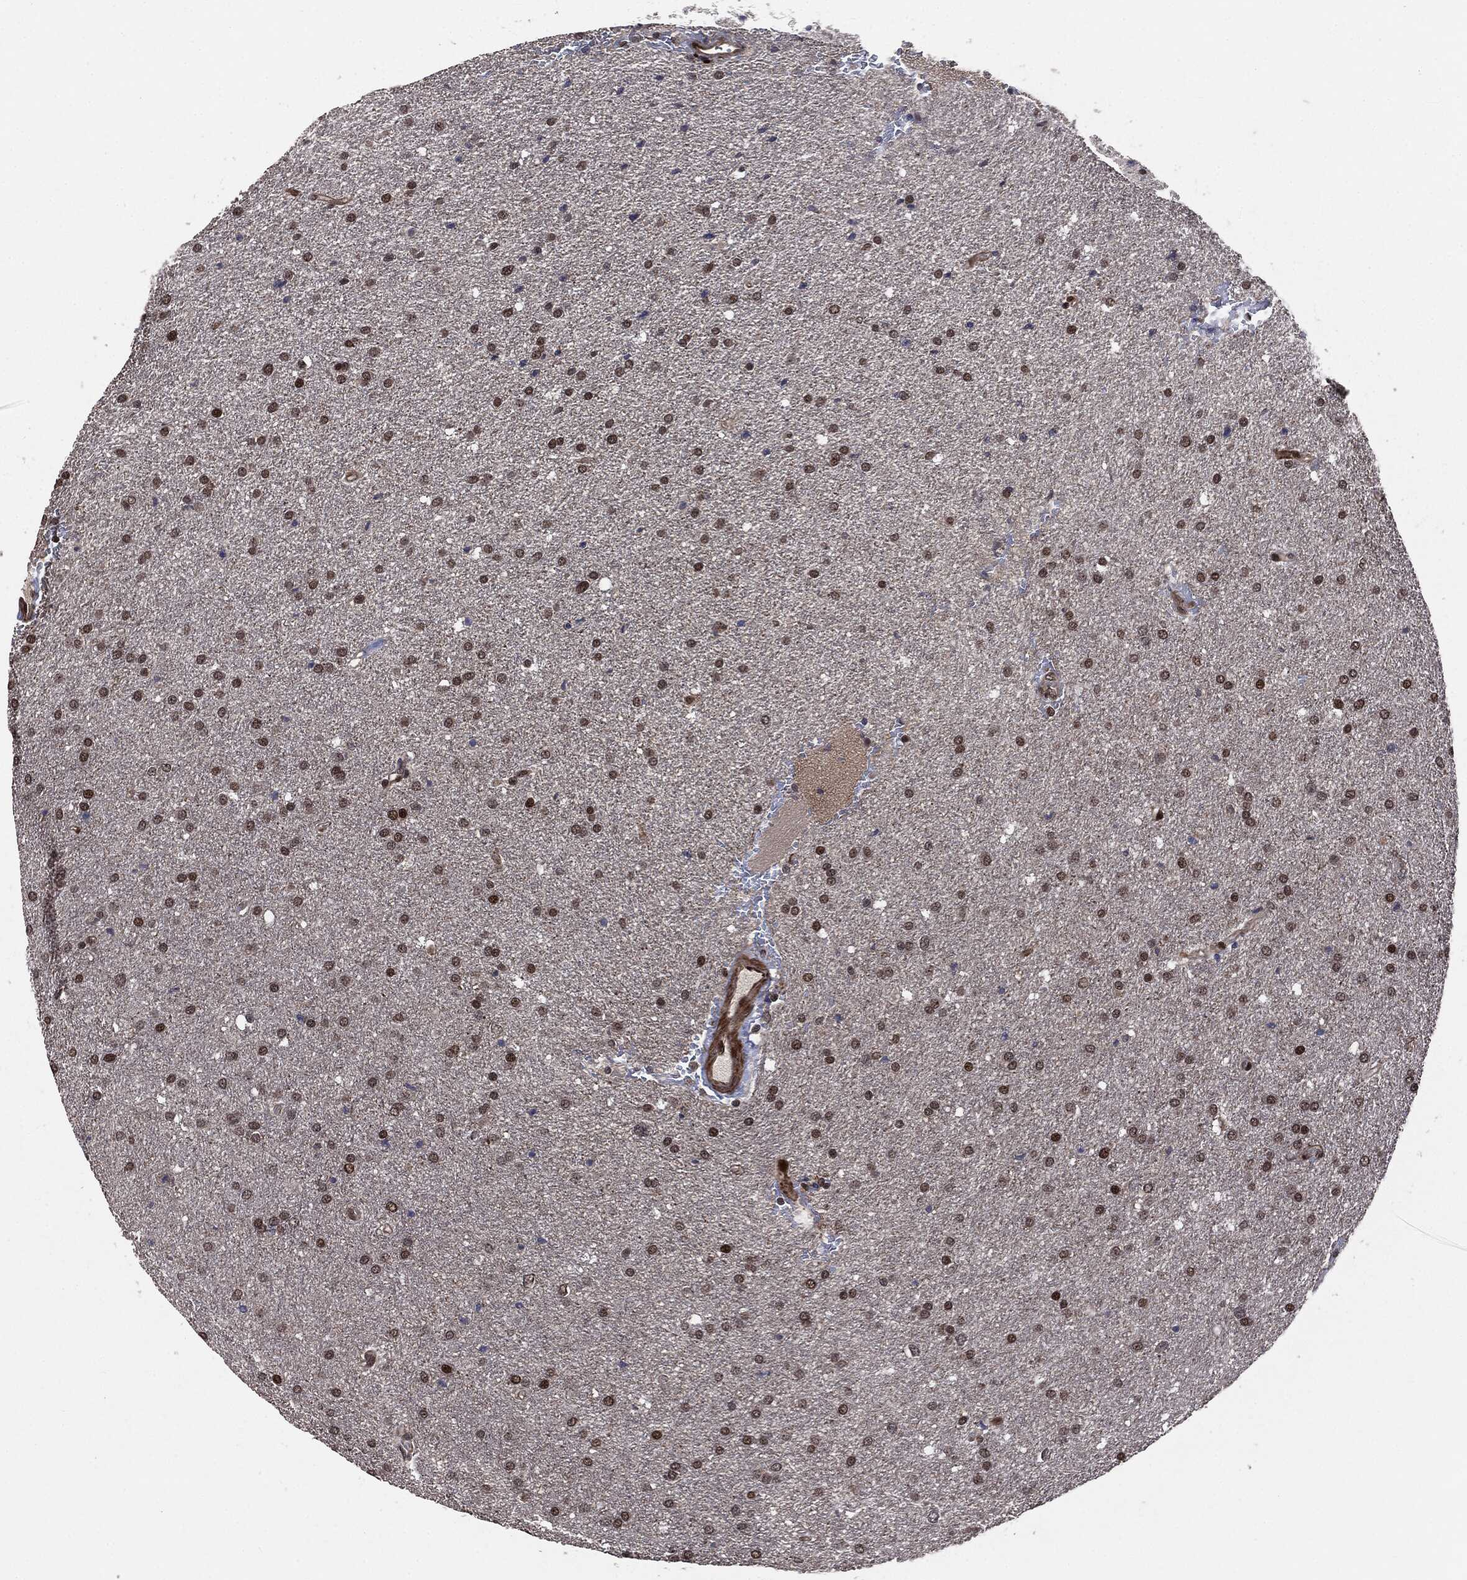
{"staining": {"intensity": "strong", "quantity": "<25%", "location": "cytoplasmic/membranous,nuclear"}, "tissue": "glioma", "cell_type": "Tumor cells", "image_type": "cancer", "snomed": [{"axis": "morphology", "description": "Glioma, malignant, Low grade"}, {"axis": "topography", "description": "Brain"}], "caption": "Immunohistochemistry (IHC) photomicrograph of glioma stained for a protein (brown), which shows medium levels of strong cytoplasmic/membranous and nuclear expression in about <25% of tumor cells.", "gene": "SMAD4", "patient": {"sex": "female", "age": 37}}